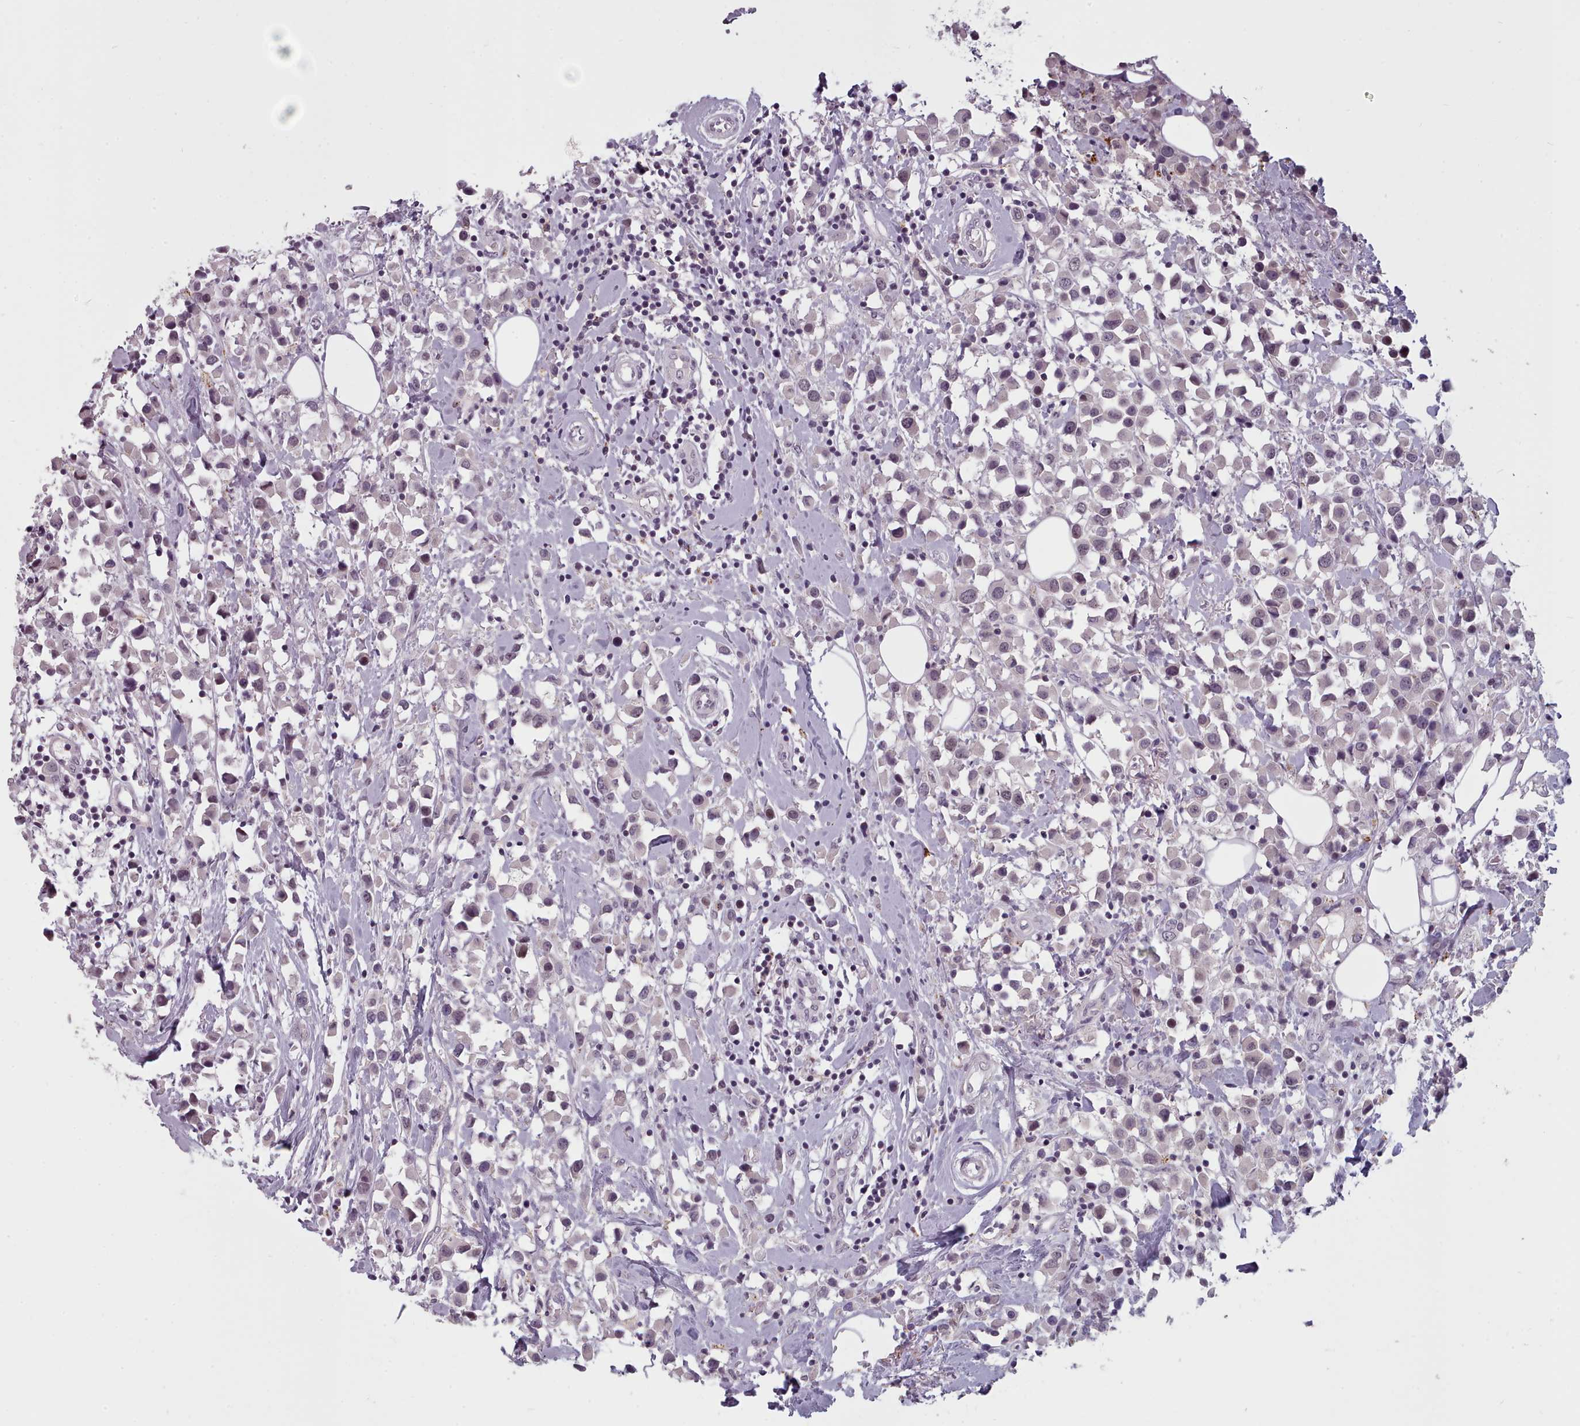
{"staining": {"intensity": "weak", "quantity": "25%-75%", "location": "nuclear"}, "tissue": "breast cancer", "cell_type": "Tumor cells", "image_type": "cancer", "snomed": [{"axis": "morphology", "description": "Duct carcinoma"}, {"axis": "topography", "description": "Breast"}], "caption": "Immunohistochemical staining of human intraductal carcinoma (breast) exhibits low levels of weak nuclear protein positivity in about 25%-75% of tumor cells.", "gene": "PBX4", "patient": {"sex": "female", "age": 61}}